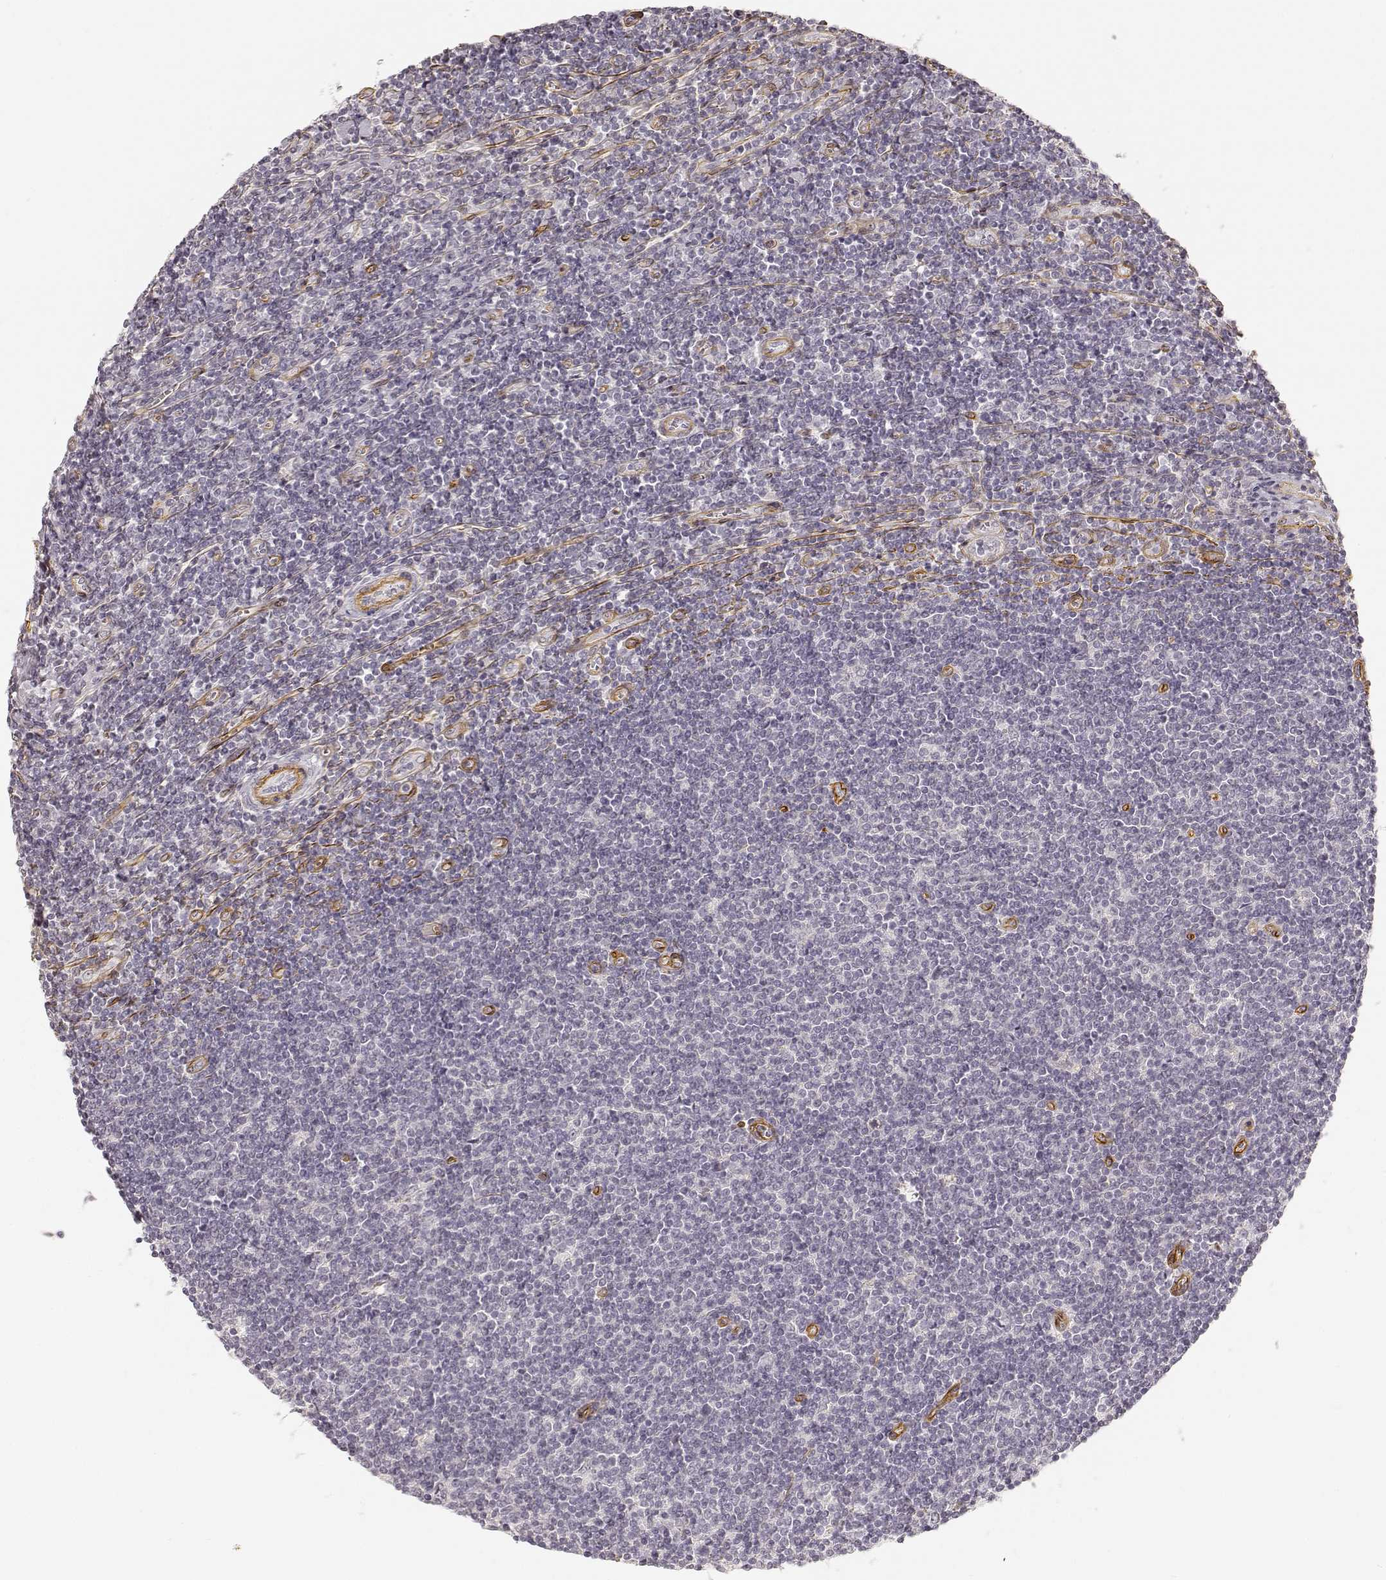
{"staining": {"intensity": "negative", "quantity": "none", "location": "none"}, "tissue": "lymphoma", "cell_type": "Tumor cells", "image_type": "cancer", "snomed": [{"axis": "morphology", "description": "Hodgkin's disease, NOS"}, {"axis": "topography", "description": "Lymph node"}], "caption": "Tumor cells are negative for brown protein staining in Hodgkin's disease. (IHC, brightfield microscopy, high magnification).", "gene": "LAMA4", "patient": {"sex": "male", "age": 40}}